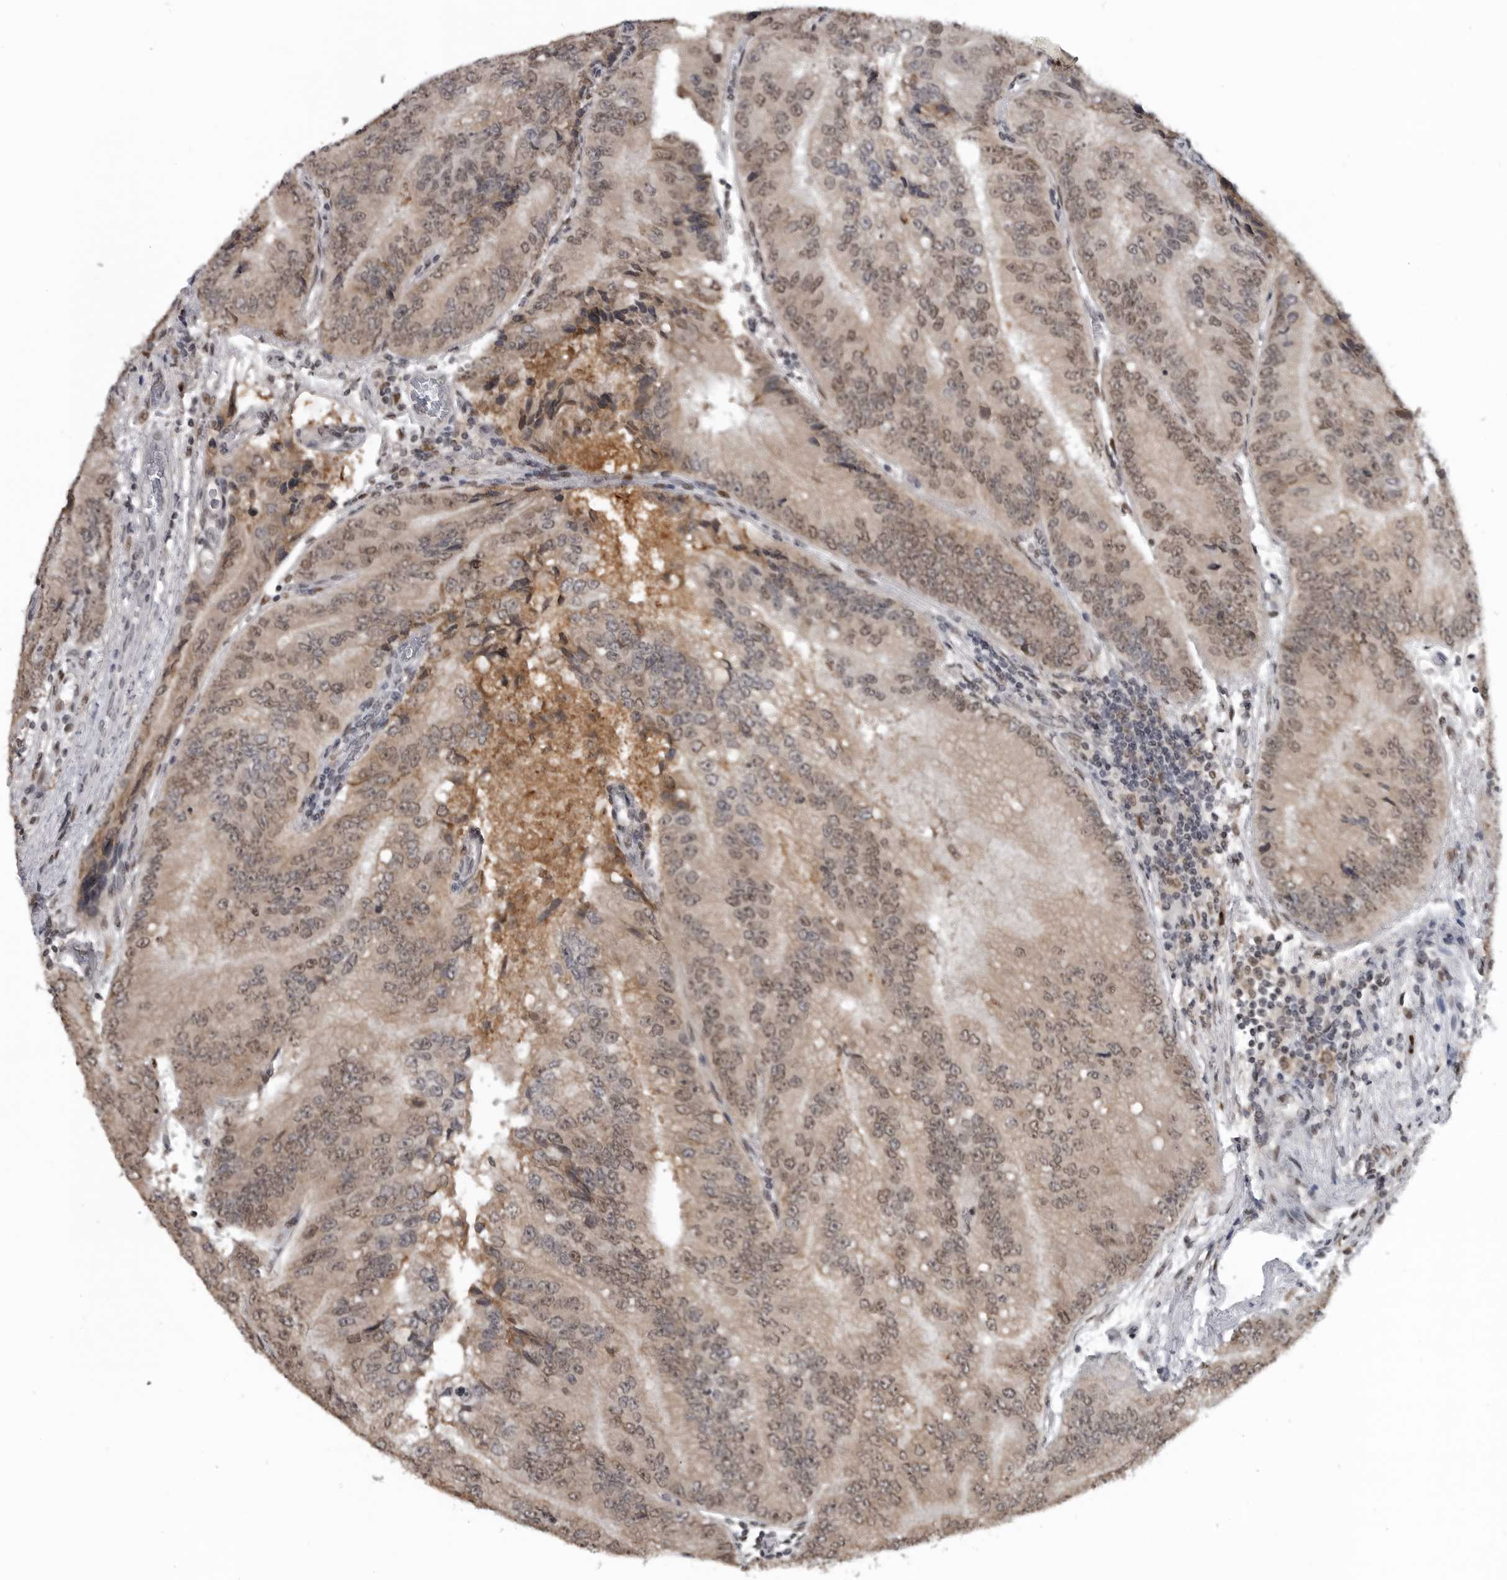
{"staining": {"intensity": "moderate", "quantity": ">75%", "location": "cytoplasmic/membranous,nuclear"}, "tissue": "prostate cancer", "cell_type": "Tumor cells", "image_type": "cancer", "snomed": [{"axis": "morphology", "description": "Adenocarcinoma, High grade"}, {"axis": "topography", "description": "Prostate"}], "caption": "Protein staining of prostate high-grade adenocarcinoma tissue displays moderate cytoplasmic/membranous and nuclear positivity in about >75% of tumor cells.", "gene": "C8orf58", "patient": {"sex": "male", "age": 70}}